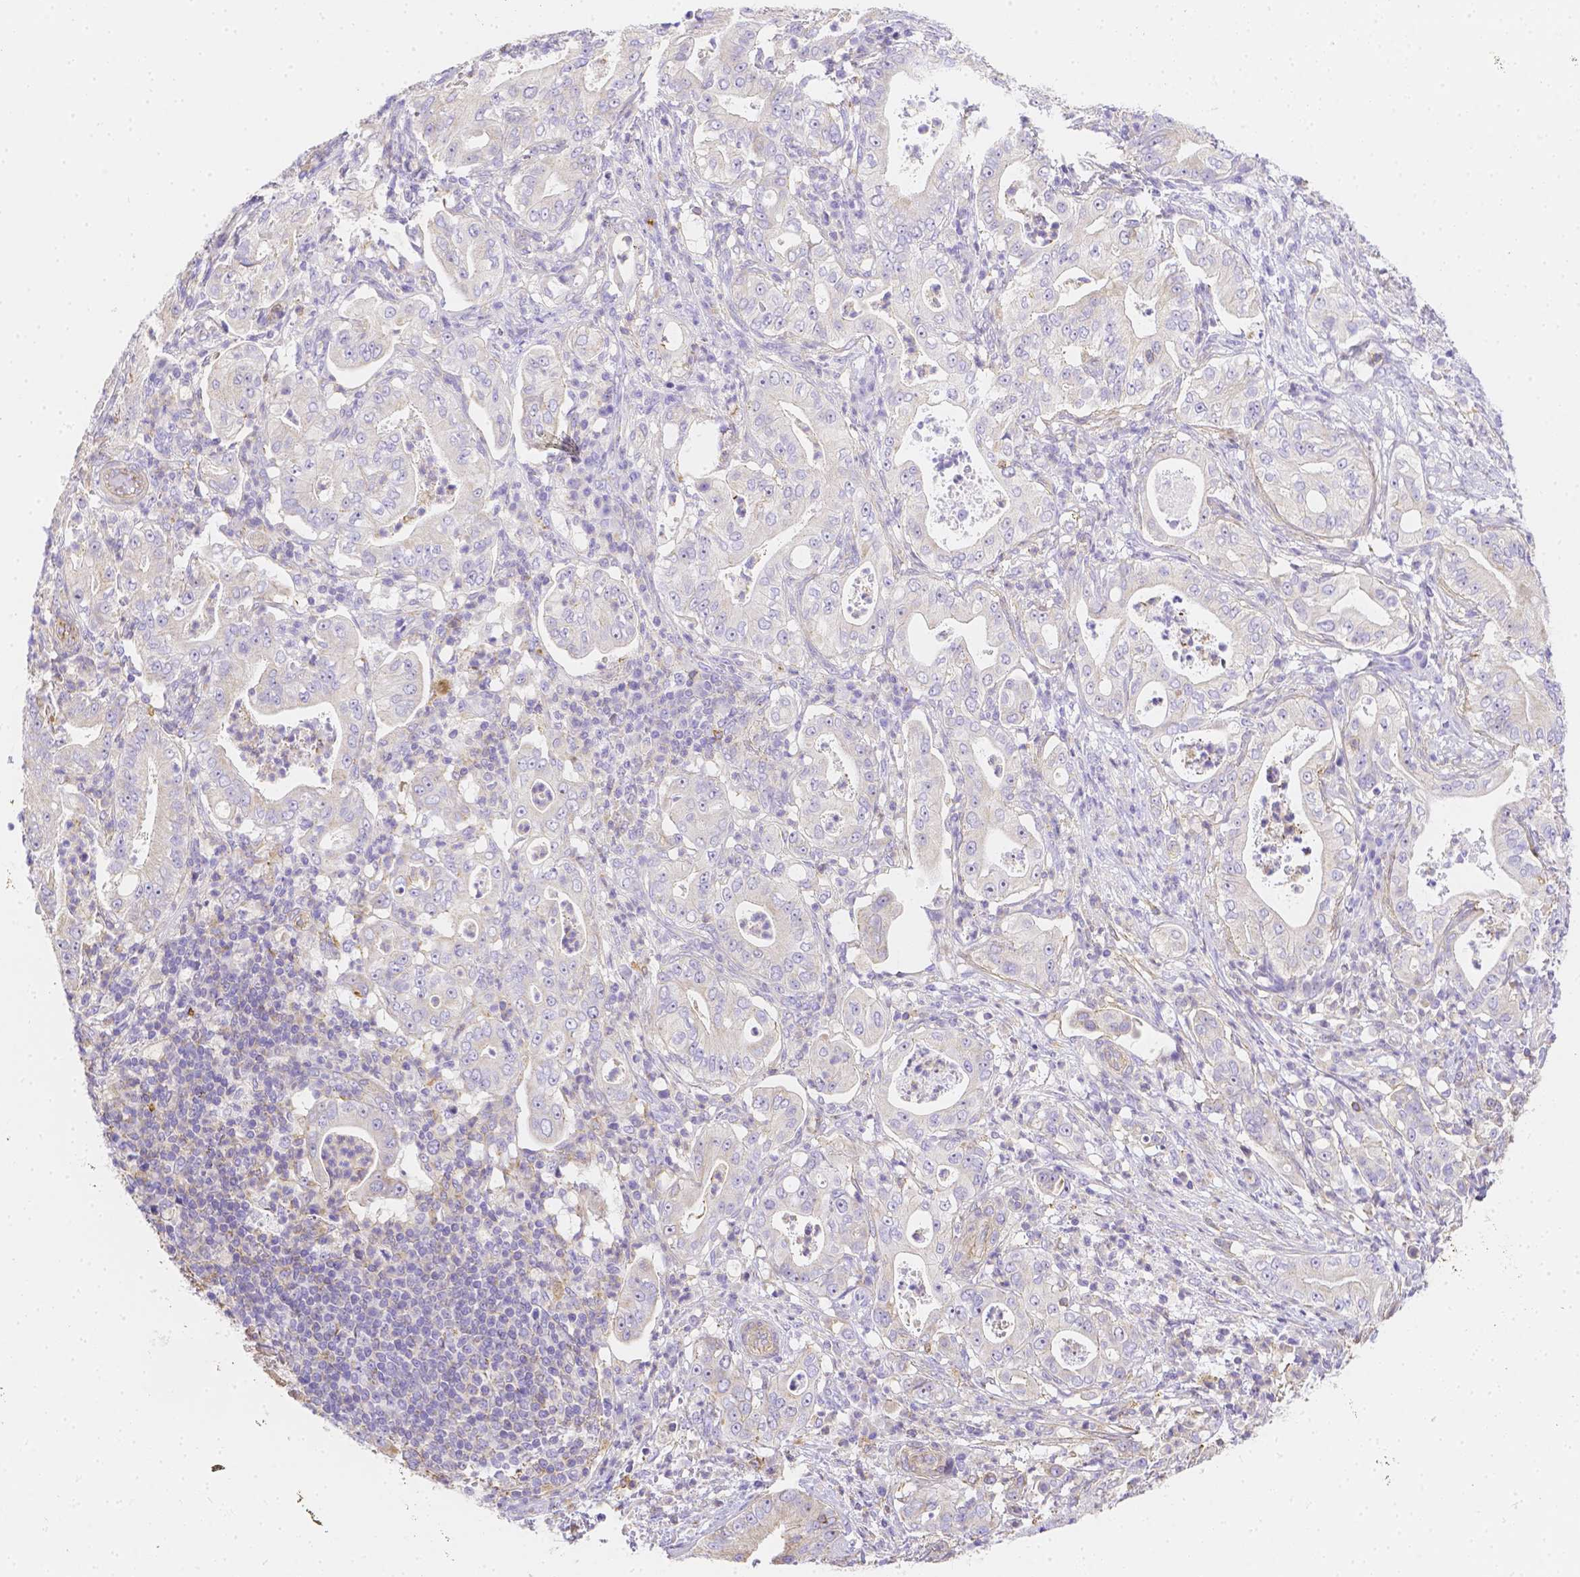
{"staining": {"intensity": "negative", "quantity": "none", "location": "none"}, "tissue": "pancreatic cancer", "cell_type": "Tumor cells", "image_type": "cancer", "snomed": [{"axis": "morphology", "description": "Adenocarcinoma, NOS"}, {"axis": "topography", "description": "Pancreas"}], "caption": "Immunohistochemistry of human adenocarcinoma (pancreatic) exhibits no expression in tumor cells.", "gene": "ASAH2", "patient": {"sex": "male", "age": 71}}